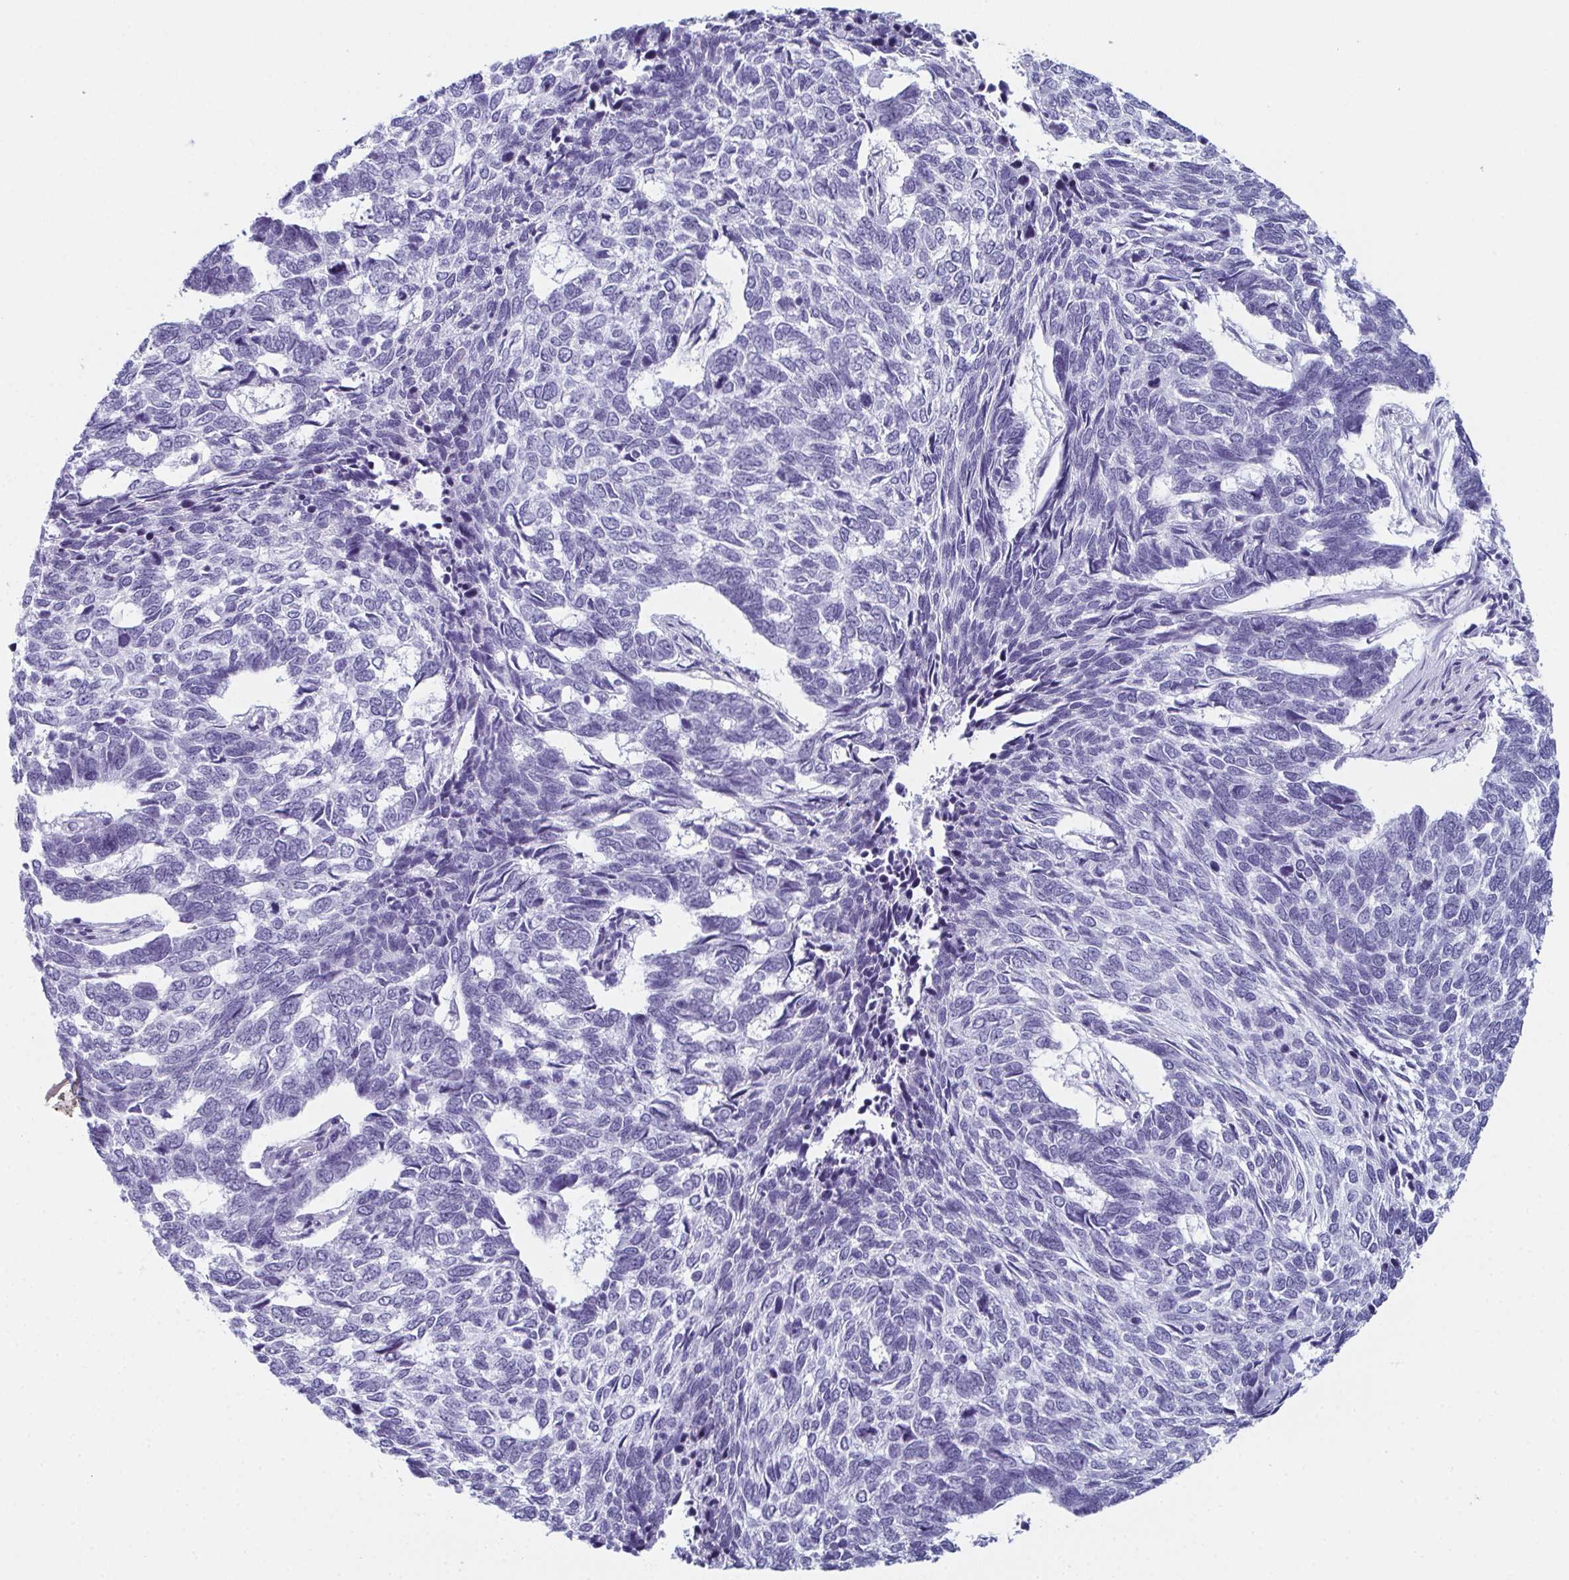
{"staining": {"intensity": "negative", "quantity": "none", "location": "none"}, "tissue": "skin cancer", "cell_type": "Tumor cells", "image_type": "cancer", "snomed": [{"axis": "morphology", "description": "Basal cell carcinoma"}, {"axis": "topography", "description": "Skin"}], "caption": "Immunohistochemistry micrograph of skin cancer stained for a protein (brown), which reveals no positivity in tumor cells.", "gene": "ENKUR", "patient": {"sex": "female", "age": 65}}